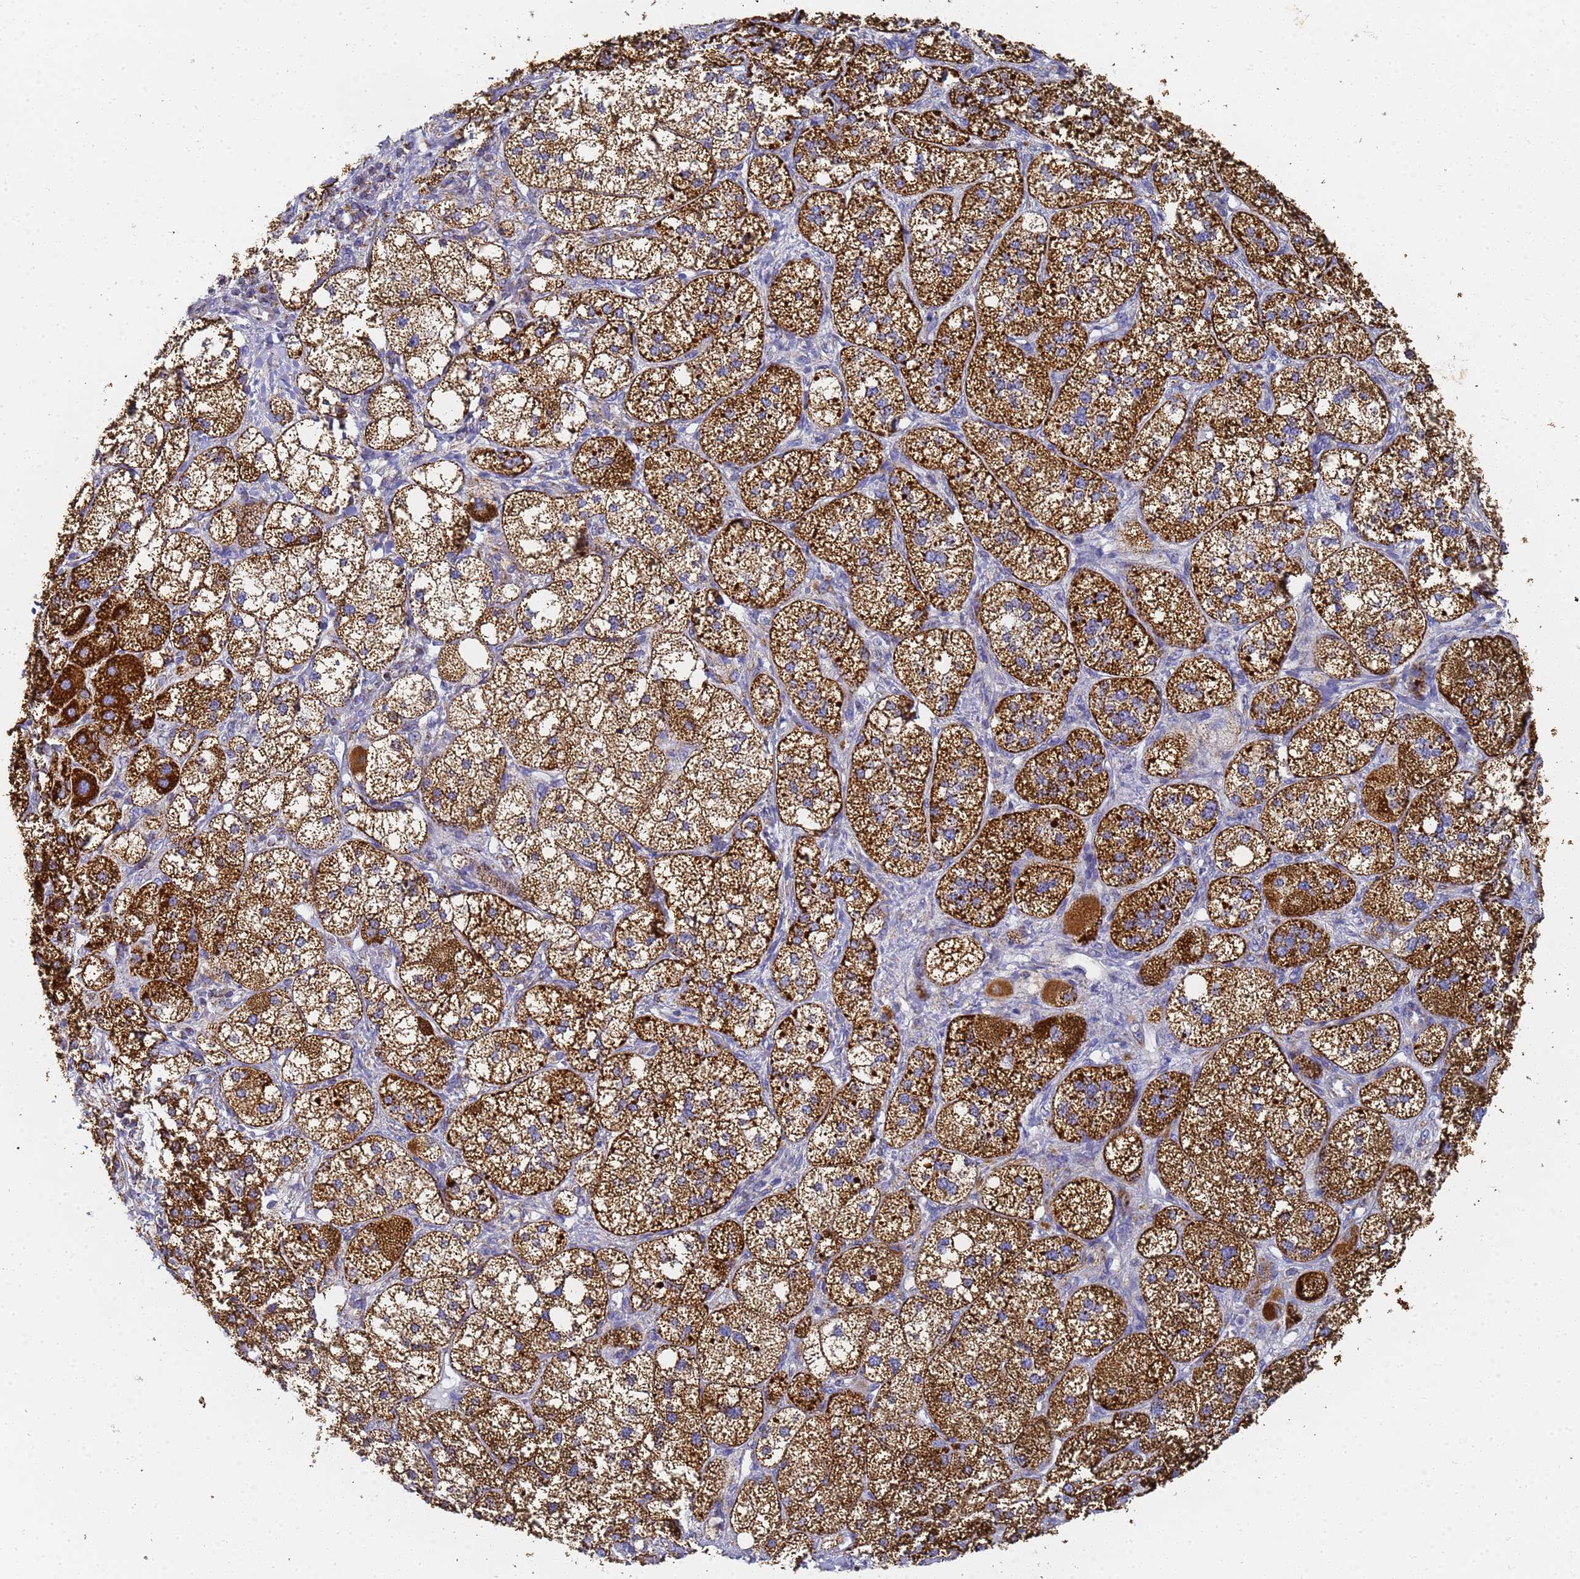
{"staining": {"intensity": "strong", "quantity": ">75%", "location": "cytoplasmic/membranous"}, "tissue": "adrenal gland", "cell_type": "Glandular cells", "image_type": "normal", "snomed": [{"axis": "morphology", "description": "Normal tissue, NOS"}, {"axis": "topography", "description": "Adrenal gland"}], "caption": "Normal adrenal gland demonstrates strong cytoplasmic/membranous staining in about >75% of glandular cells, visualized by immunohistochemistry.", "gene": "CNIH4", "patient": {"sex": "male", "age": 61}}